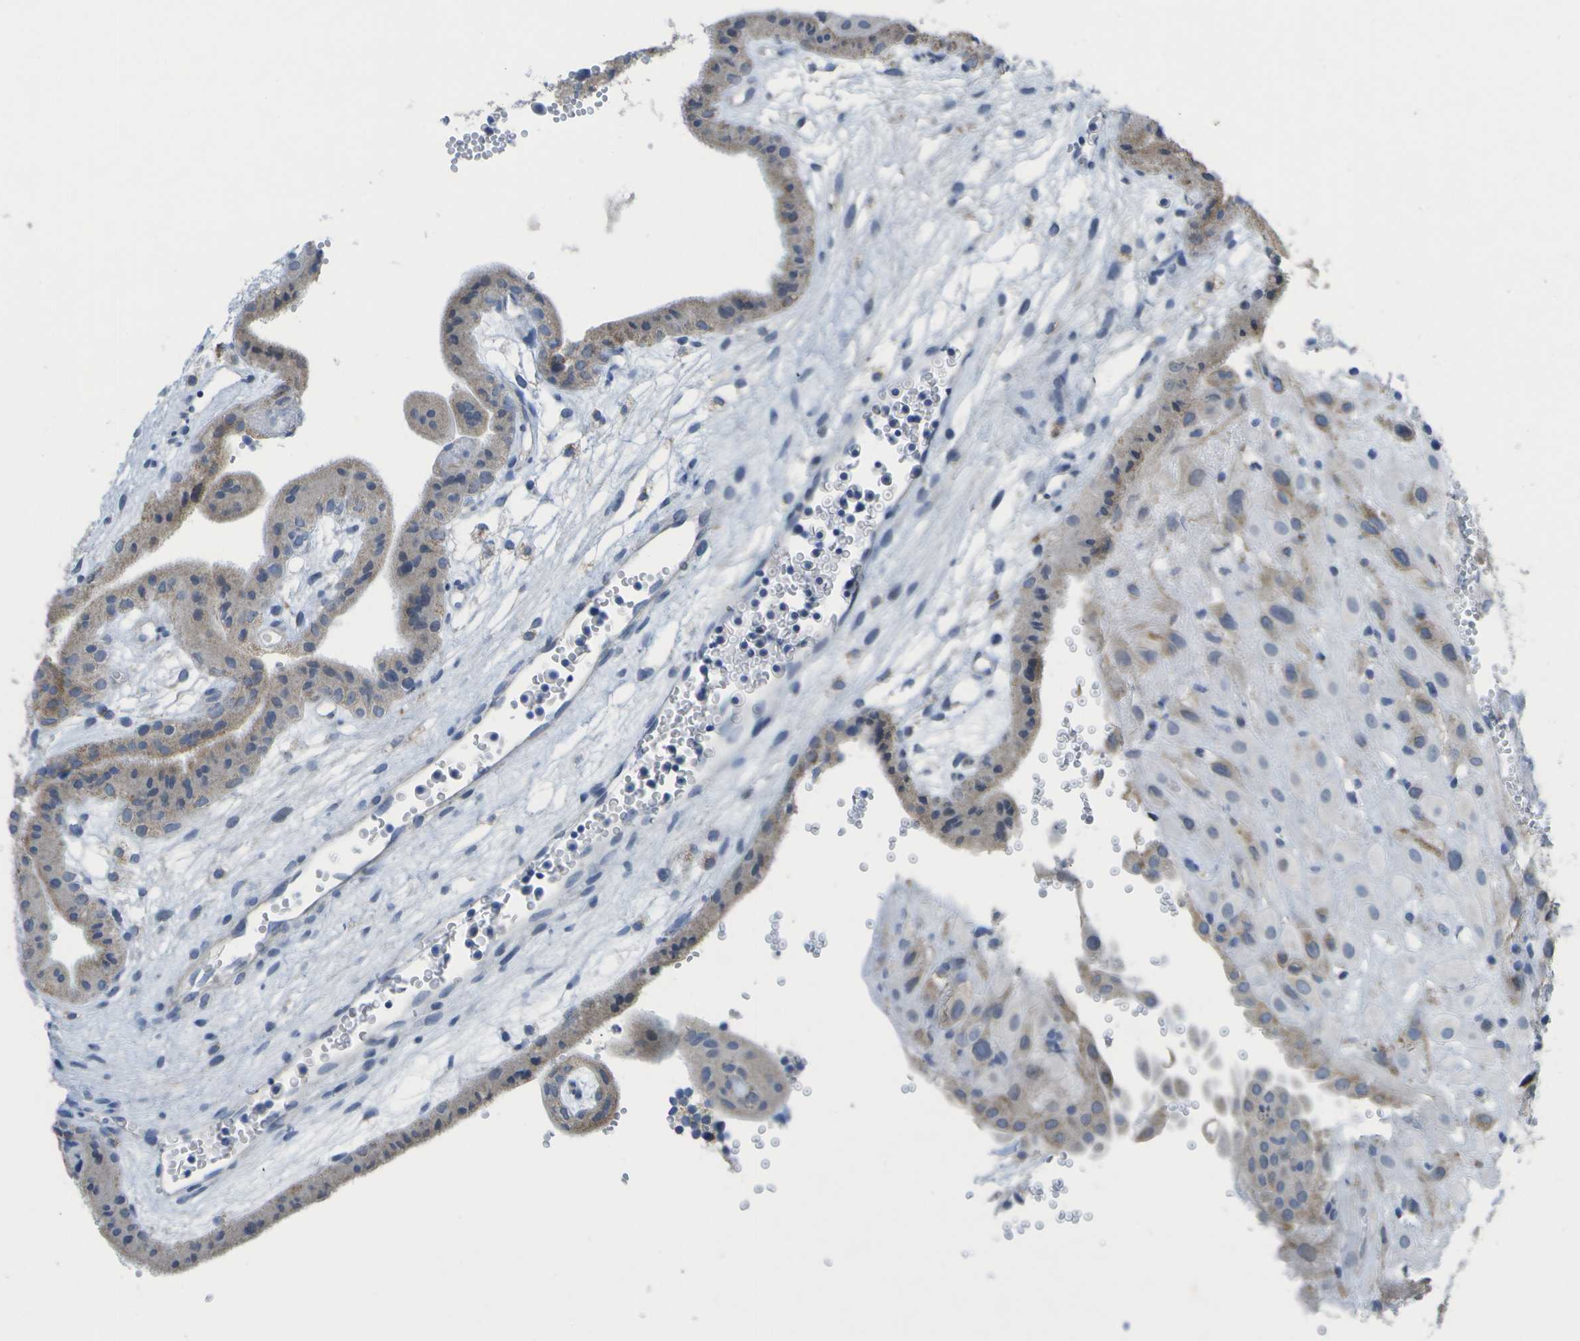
{"staining": {"intensity": "moderate", "quantity": "<25%", "location": "cytoplasmic/membranous"}, "tissue": "placenta", "cell_type": "Decidual cells", "image_type": "normal", "snomed": [{"axis": "morphology", "description": "Normal tissue, NOS"}, {"axis": "topography", "description": "Placenta"}], "caption": "A high-resolution micrograph shows immunohistochemistry staining of unremarkable placenta, which reveals moderate cytoplasmic/membranous expression in approximately <25% of decidual cells.", "gene": "TMEM223", "patient": {"sex": "female", "age": 18}}